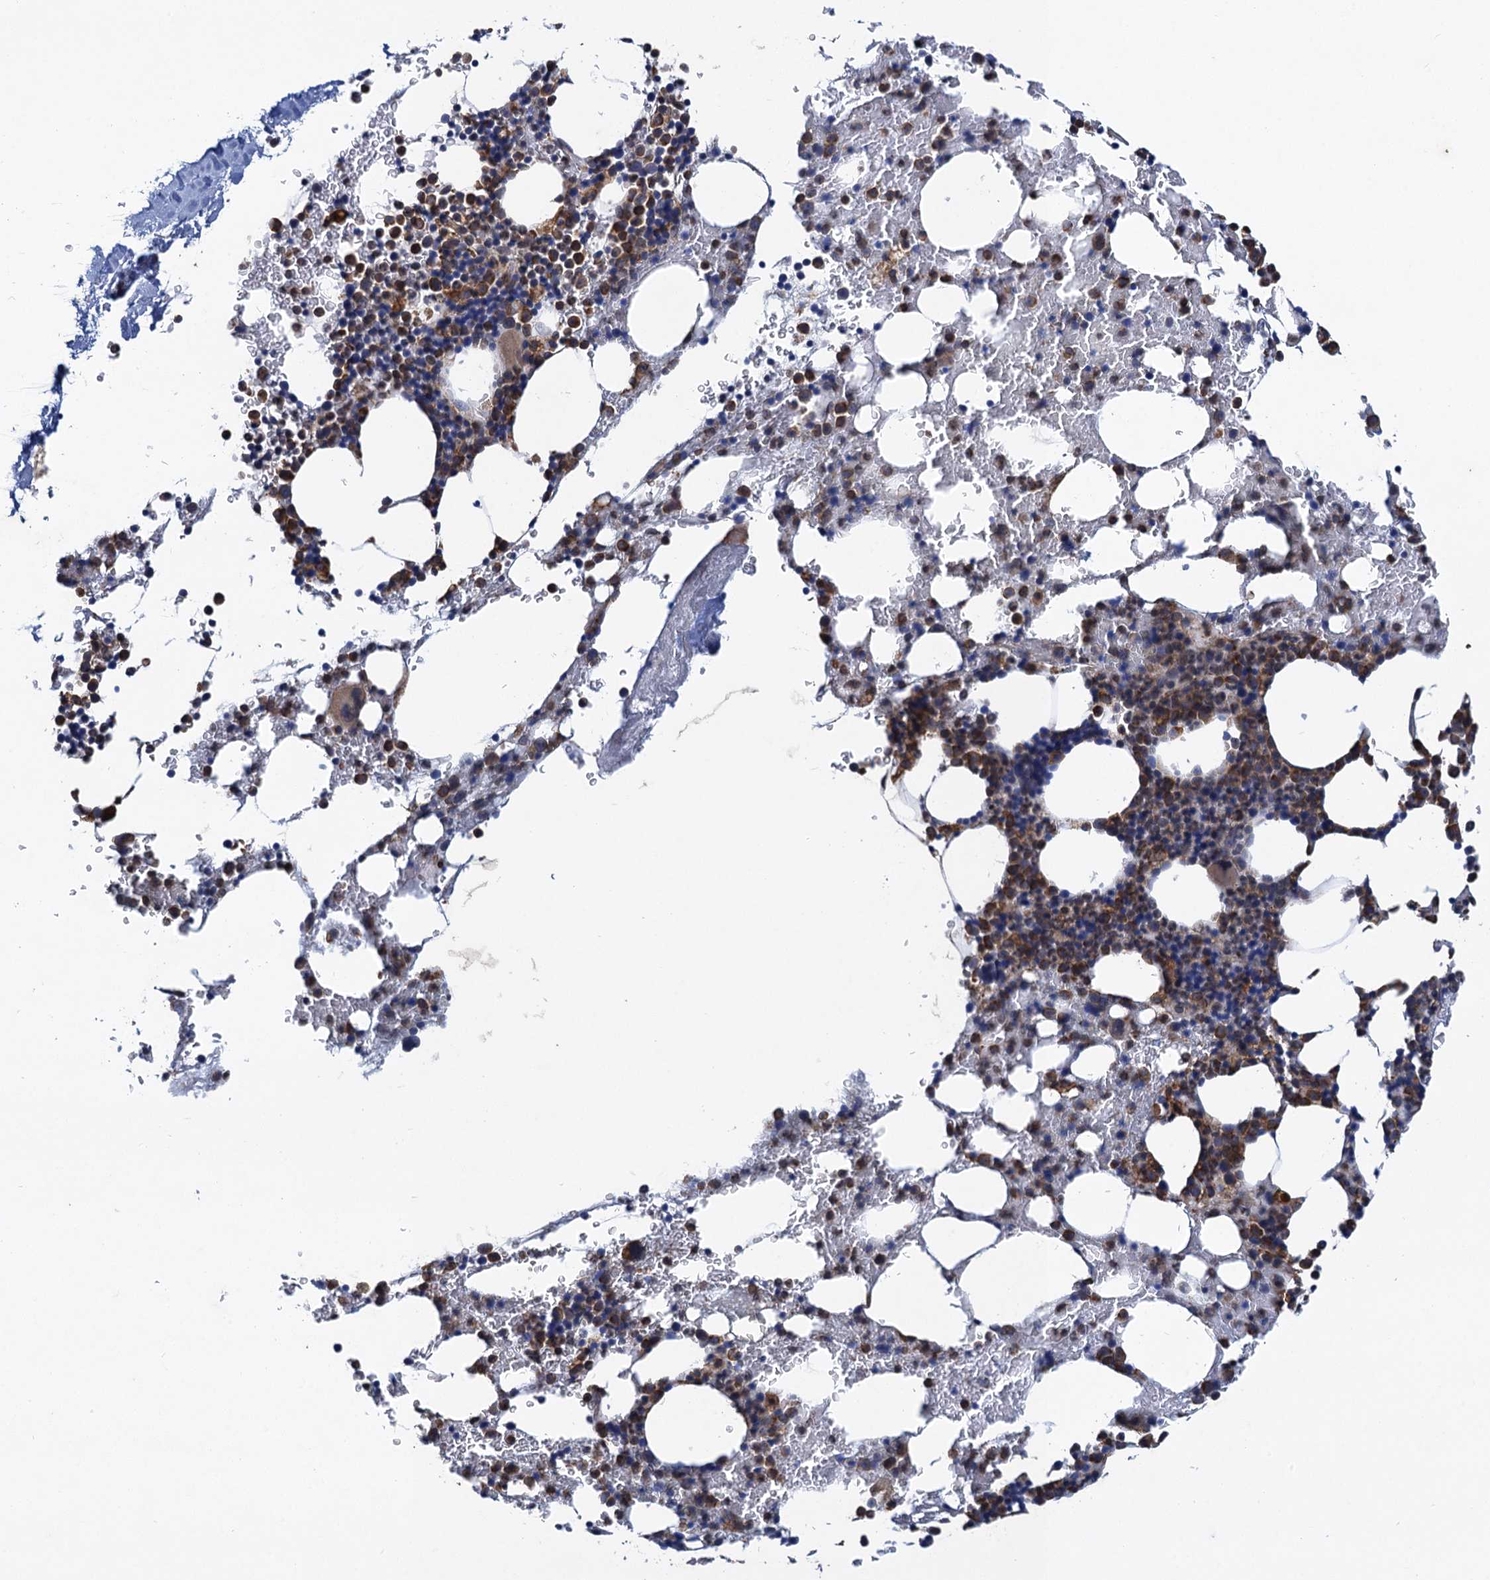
{"staining": {"intensity": "strong", "quantity": "25%-75%", "location": "cytoplasmic/membranous"}, "tissue": "bone marrow", "cell_type": "Hematopoietic cells", "image_type": "normal", "snomed": [{"axis": "morphology", "description": "Normal tissue, NOS"}, {"axis": "morphology", "description": "Inflammation, NOS"}, {"axis": "topography", "description": "Bone marrow"}], "caption": "This is an image of immunohistochemistry staining of benign bone marrow, which shows strong positivity in the cytoplasmic/membranous of hematopoietic cells.", "gene": "ARMC5", "patient": {"sex": "male", "age": 41}}